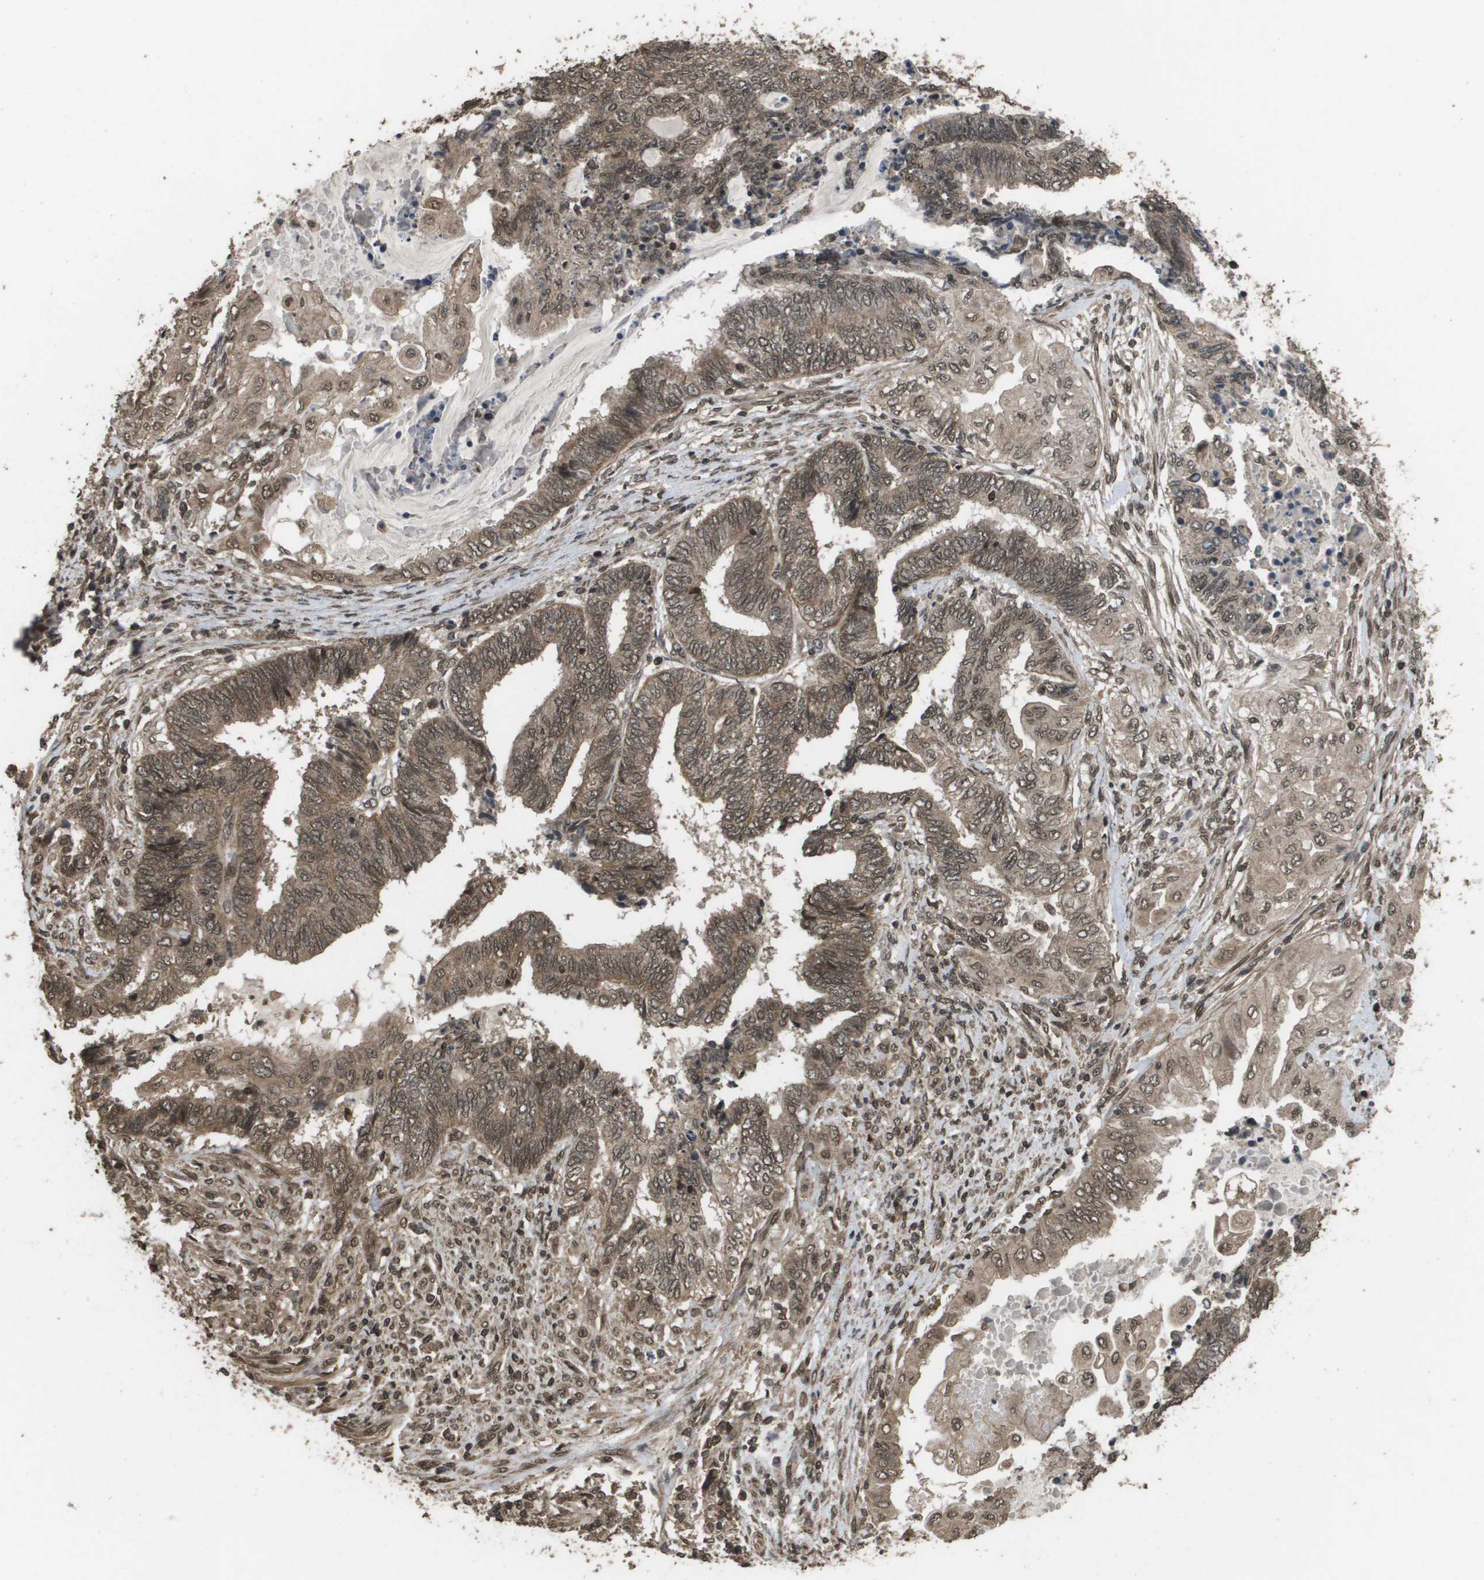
{"staining": {"intensity": "moderate", "quantity": ">75%", "location": "cytoplasmic/membranous"}, "tissue": "endometrial cancer", "cell_type": "Tumor cells", "image_type": "cancer", "snomed": [{"axis": "morphology", "description": "Adenocarcinoma, NOS"}, {"axis": "topography", "description": "Uterus"}, {"axis": "topography", "description": "Endometrium"}], "caption": "Brown immunohistochemical staining in human endometrial cancer (adenocarcinoma) reveals moderate cytoplasmic/membranous staining in approximately >75% of tumor cells.", "gene": "AXIN2", "patient": {"sex": "female", "age": 70}}